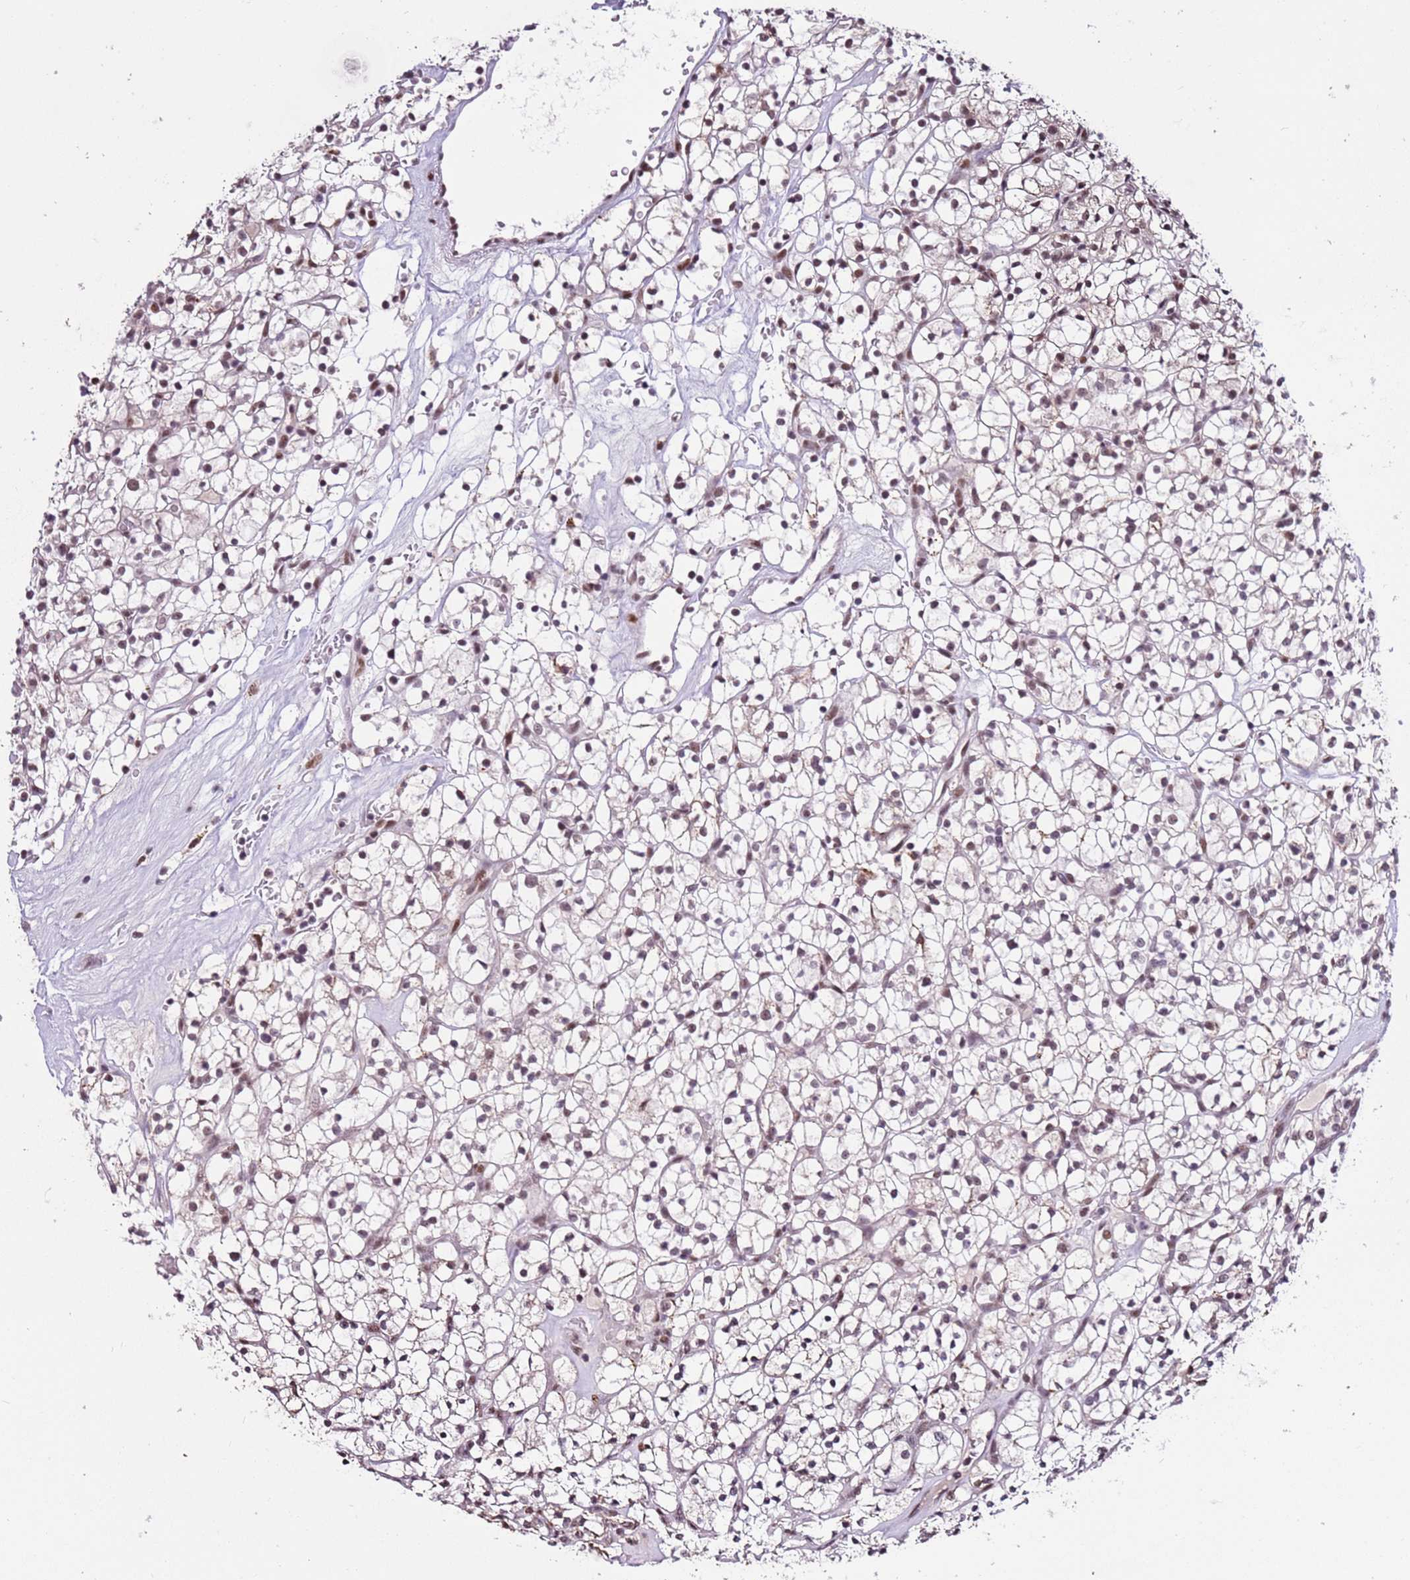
{"staining": {"intensity": "weak", "quantity": "25%-75%", "location": "nuclear"}, "tissue": "renal cancer", "cell_type": "Tumor cells", "image_type": "cancer", "snomed": [{"axis": "morphology", "description": "Adenocarcinoma, NOS"}, {"axis": "topography", "description": "Kidney"}], "caption": "Approximately 25%-75% of tumor cells in renal cancer (adenocarcinoma) demonstrate weak nuclear protein expression as visualized by brown immunohistochemical staining.", "gene": "AKAP8L", "patient": {"sex": "female", "age": 64}}